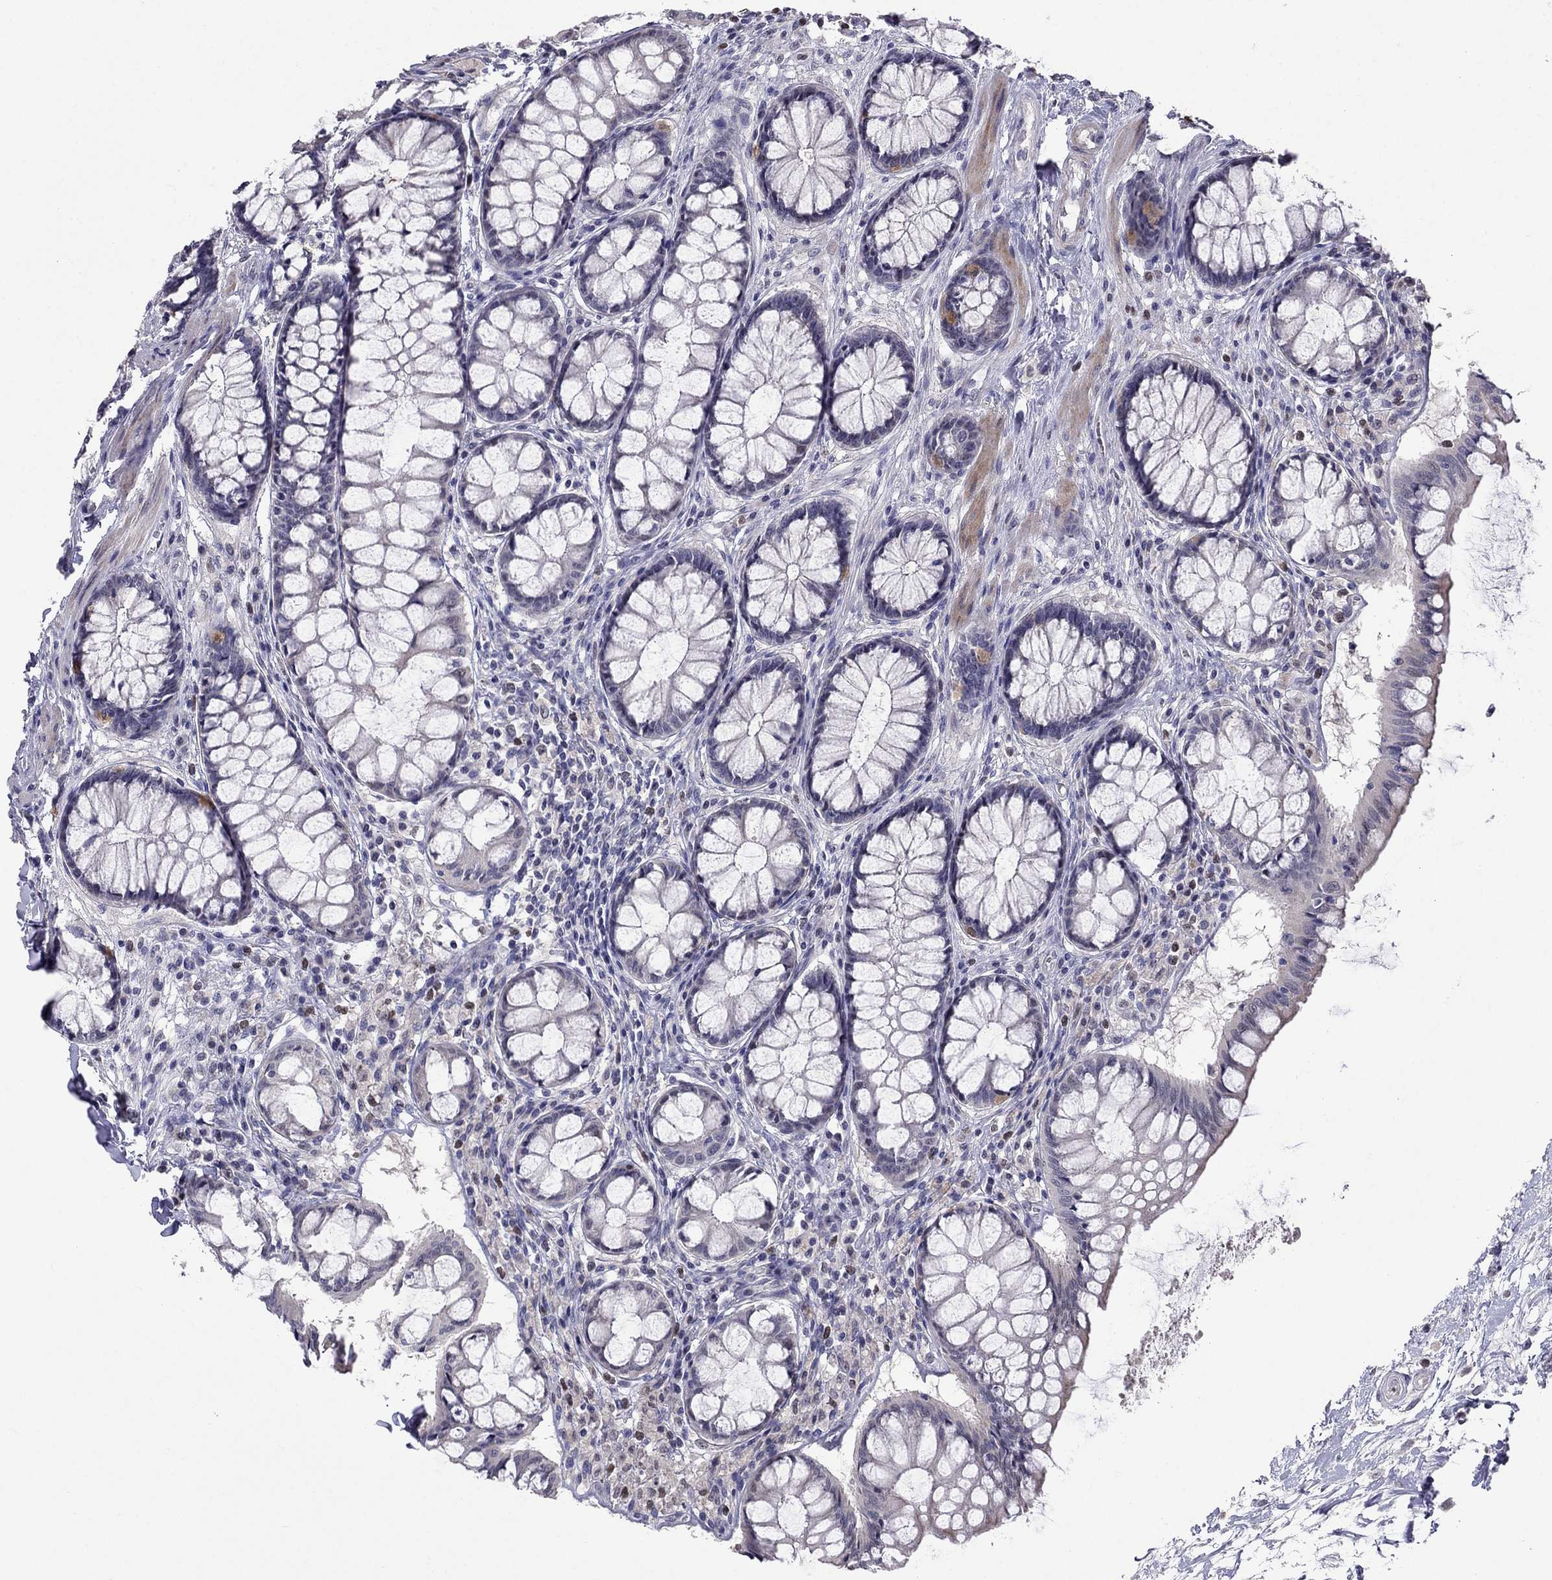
{"staining": {"intensity": "negative", "quantity": "none", "location": "none"}, "tissue": "colon", "cell_type": "Endothelial cells", "image_type": "normal", "snomed": [{"axis": "morphology", "description": "Normal tissue, NOS"}, {"axis": "topography", "description": "Colon"}], "caption": "Human colon stained for a protein using immunohistochemistry demonstrates no positivity in endothelial cells.", "gene": "LRRC39", "patient": {"sex": "female", "age": 65}}